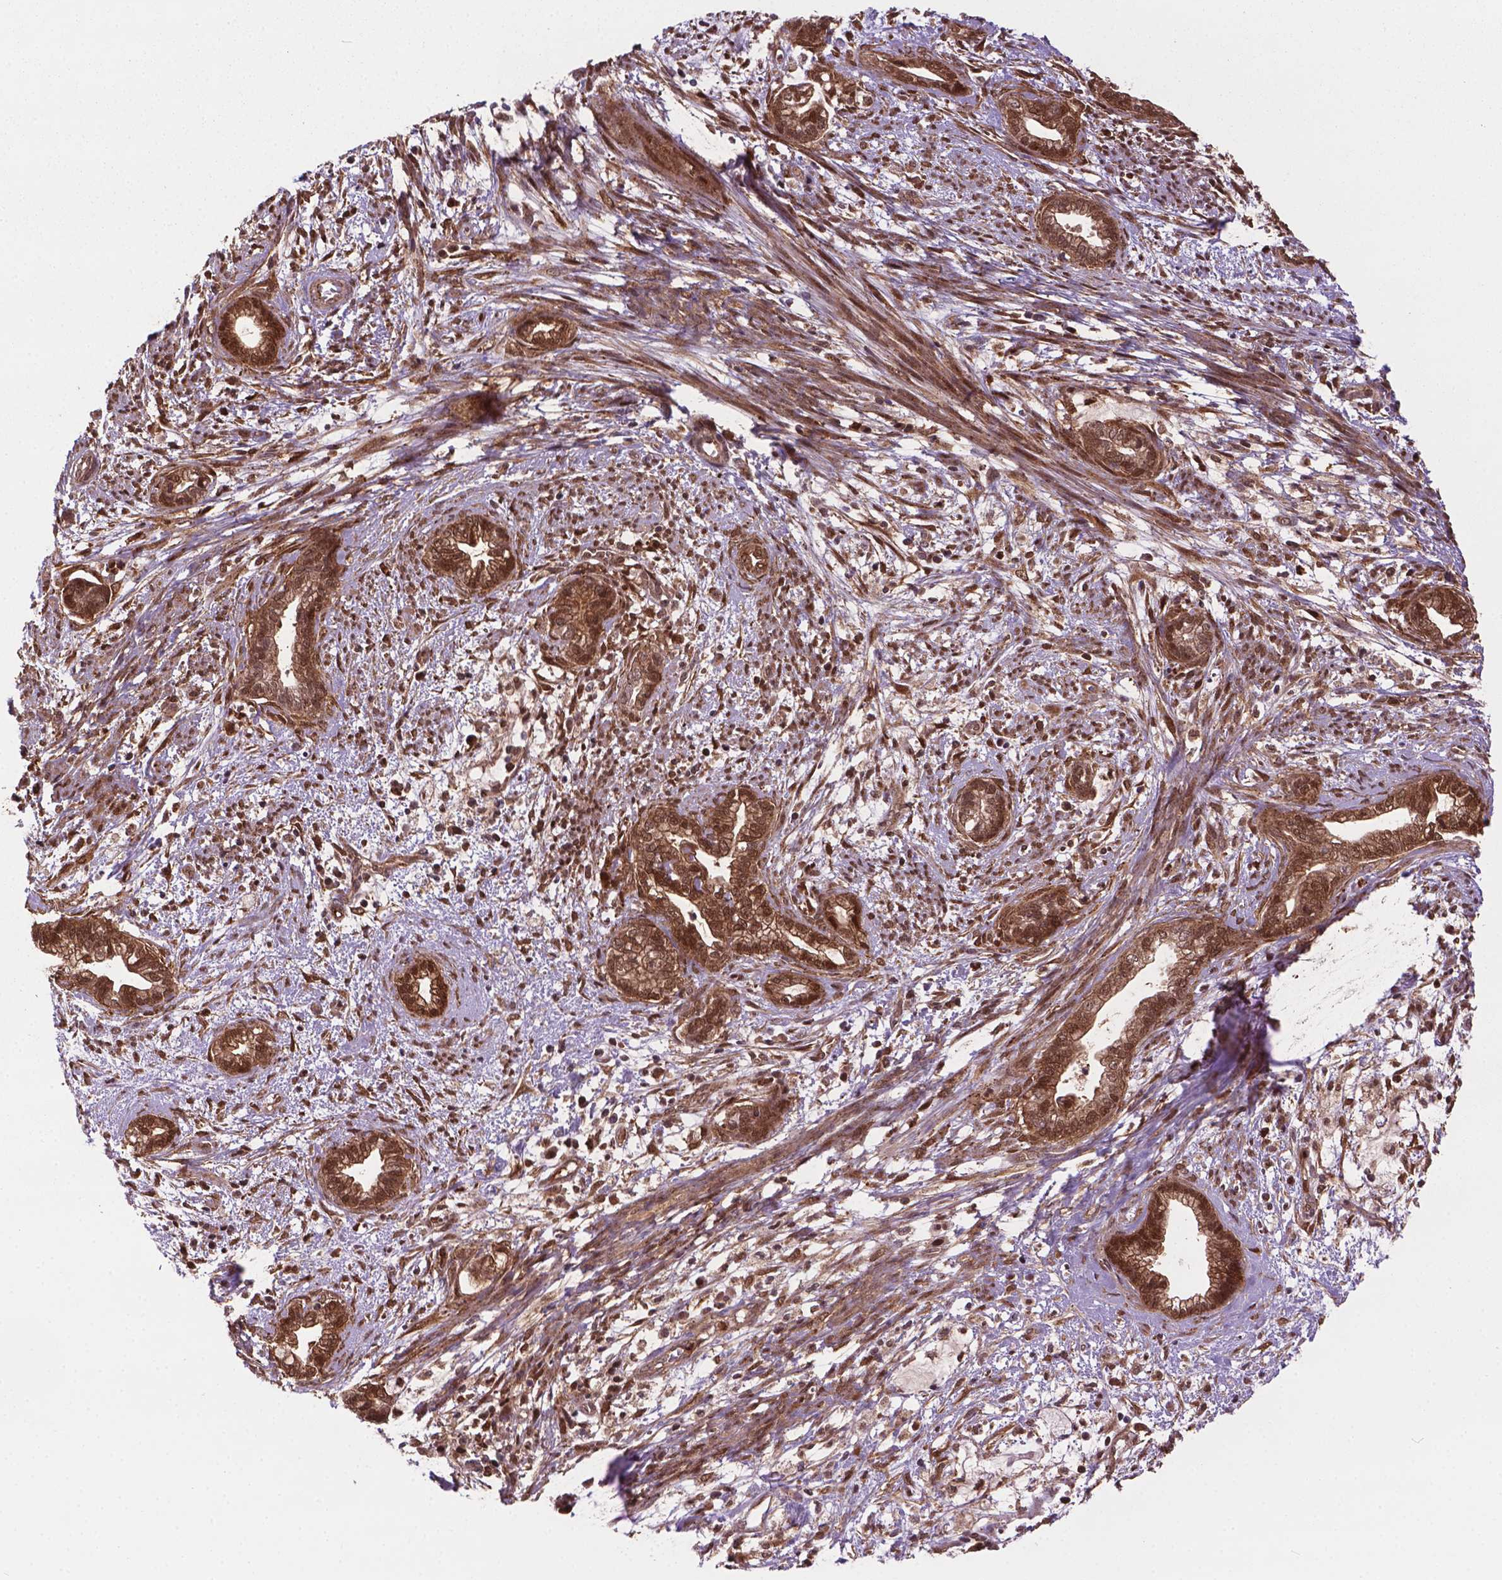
{"staining": {"intensity": "moderate", "quantity": ">75%", "location": "cytoplasmic/membranous,nuclear"}, "tissue": "cervical cancer", "cell_type": "Tumor cells", "image_type": "cancer", "snomed": [{"axis": "morphology", "description": "Adenocarcinoma, NOS"}, {"axis": "topography", "description": "Cervix"}], "caption": "Immunohistochemistry (IHC) histopathology image of neoplastic tissue: human cervical cancer stained using IHC reveals medium levels of moderate protein expression localized specifically in the cytoplasmic/membranous and nuclear of tumor cells, appearing as a cytoplasmic/membranous and nuclear brown color.", "gene": "PLIN3", "patient": {"sex": "female", "age": 62}}